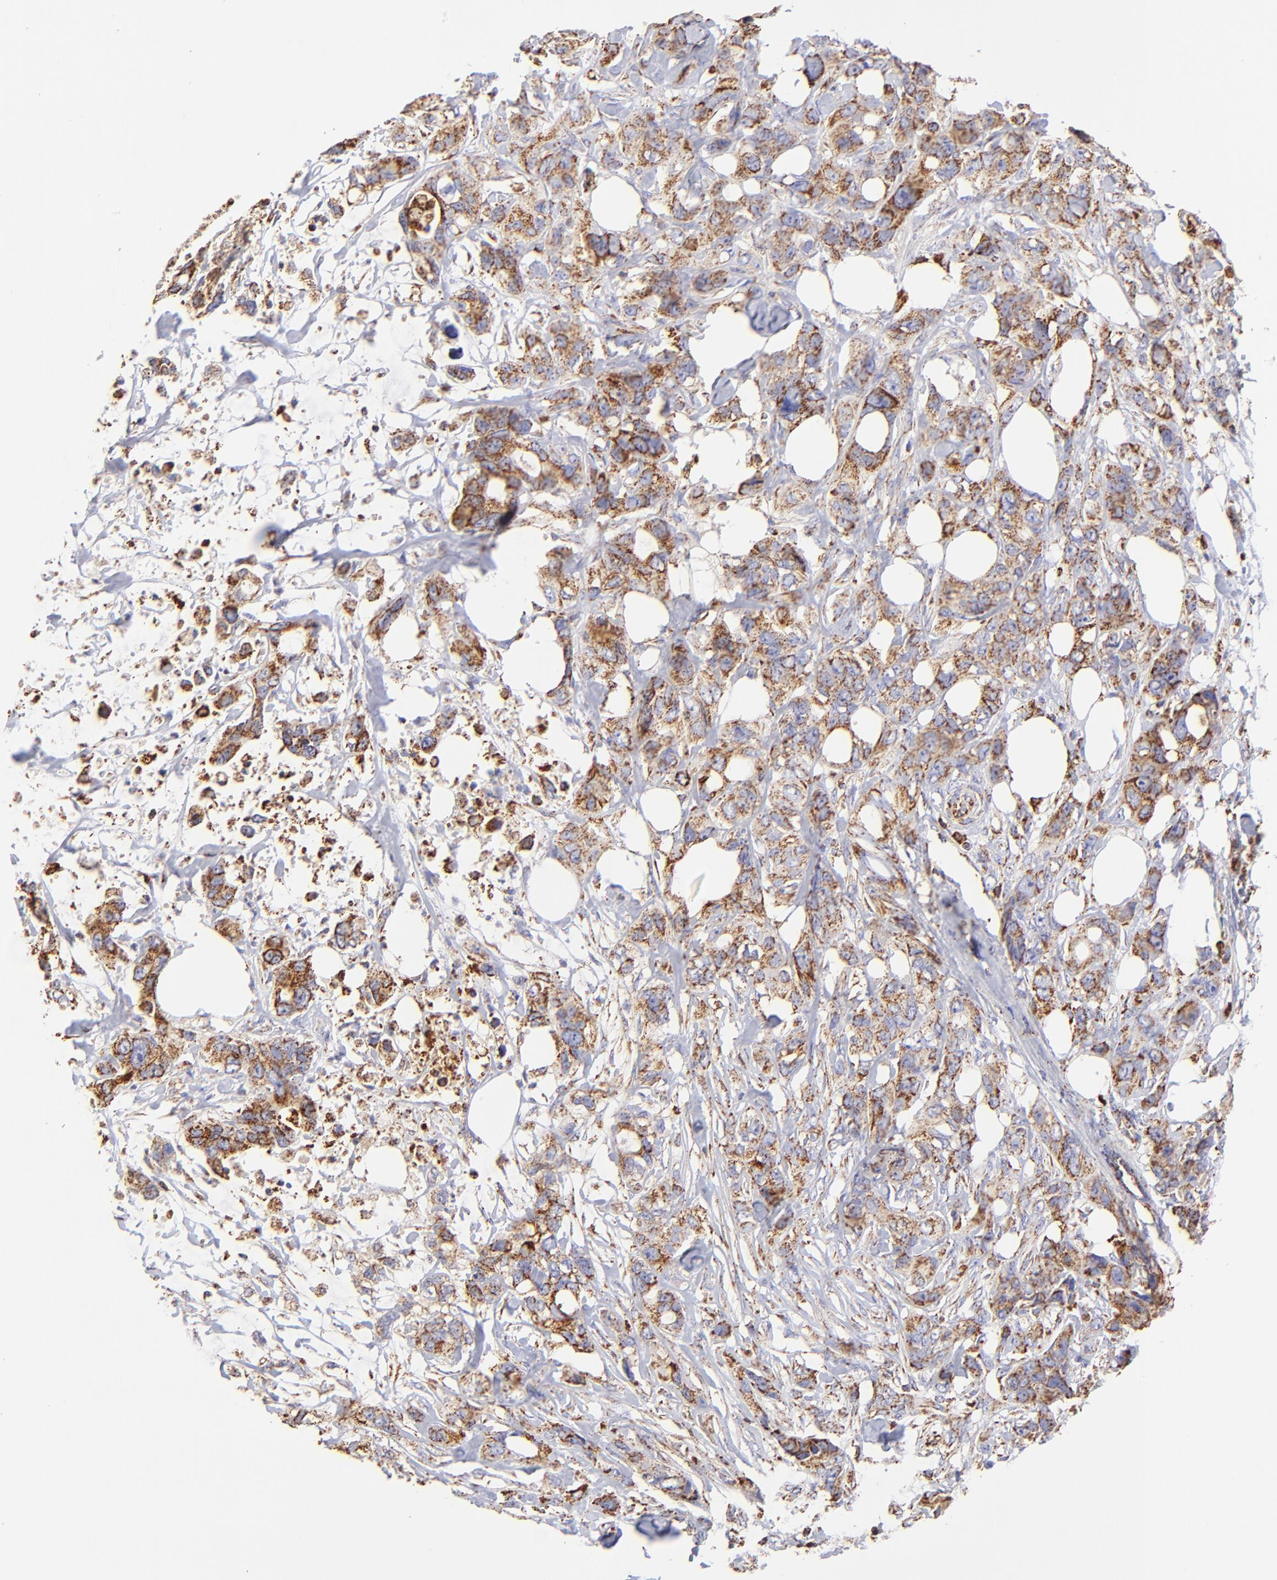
{"staining": {"intensity": "strong", "quantity": ">75%", "location": "cytoplasmic/membranous"}, "tissue": "stomach cancer", "cell_type": "Tumor cells", "image_type": "cancer", "snomed": [{"axis": "morphology", "description": "Adenocarcinoma, NOS"}, {"axis": "topography", "description": "Stomach, upper"}], "caption": "An immunohistochemistry (IHC) photomicrograph of neoplastic tissue is shown. Protein staining in brown shows strong cytoplasmic/membranous positivity in stomach cancer within tumor cells. The staining was performed using DAB, with brown indicating positive protein expression. Nuclei are stained blue with hematoxylin.", "gene": "ECH1", "patient": {"sex": "male", "age": 47}}